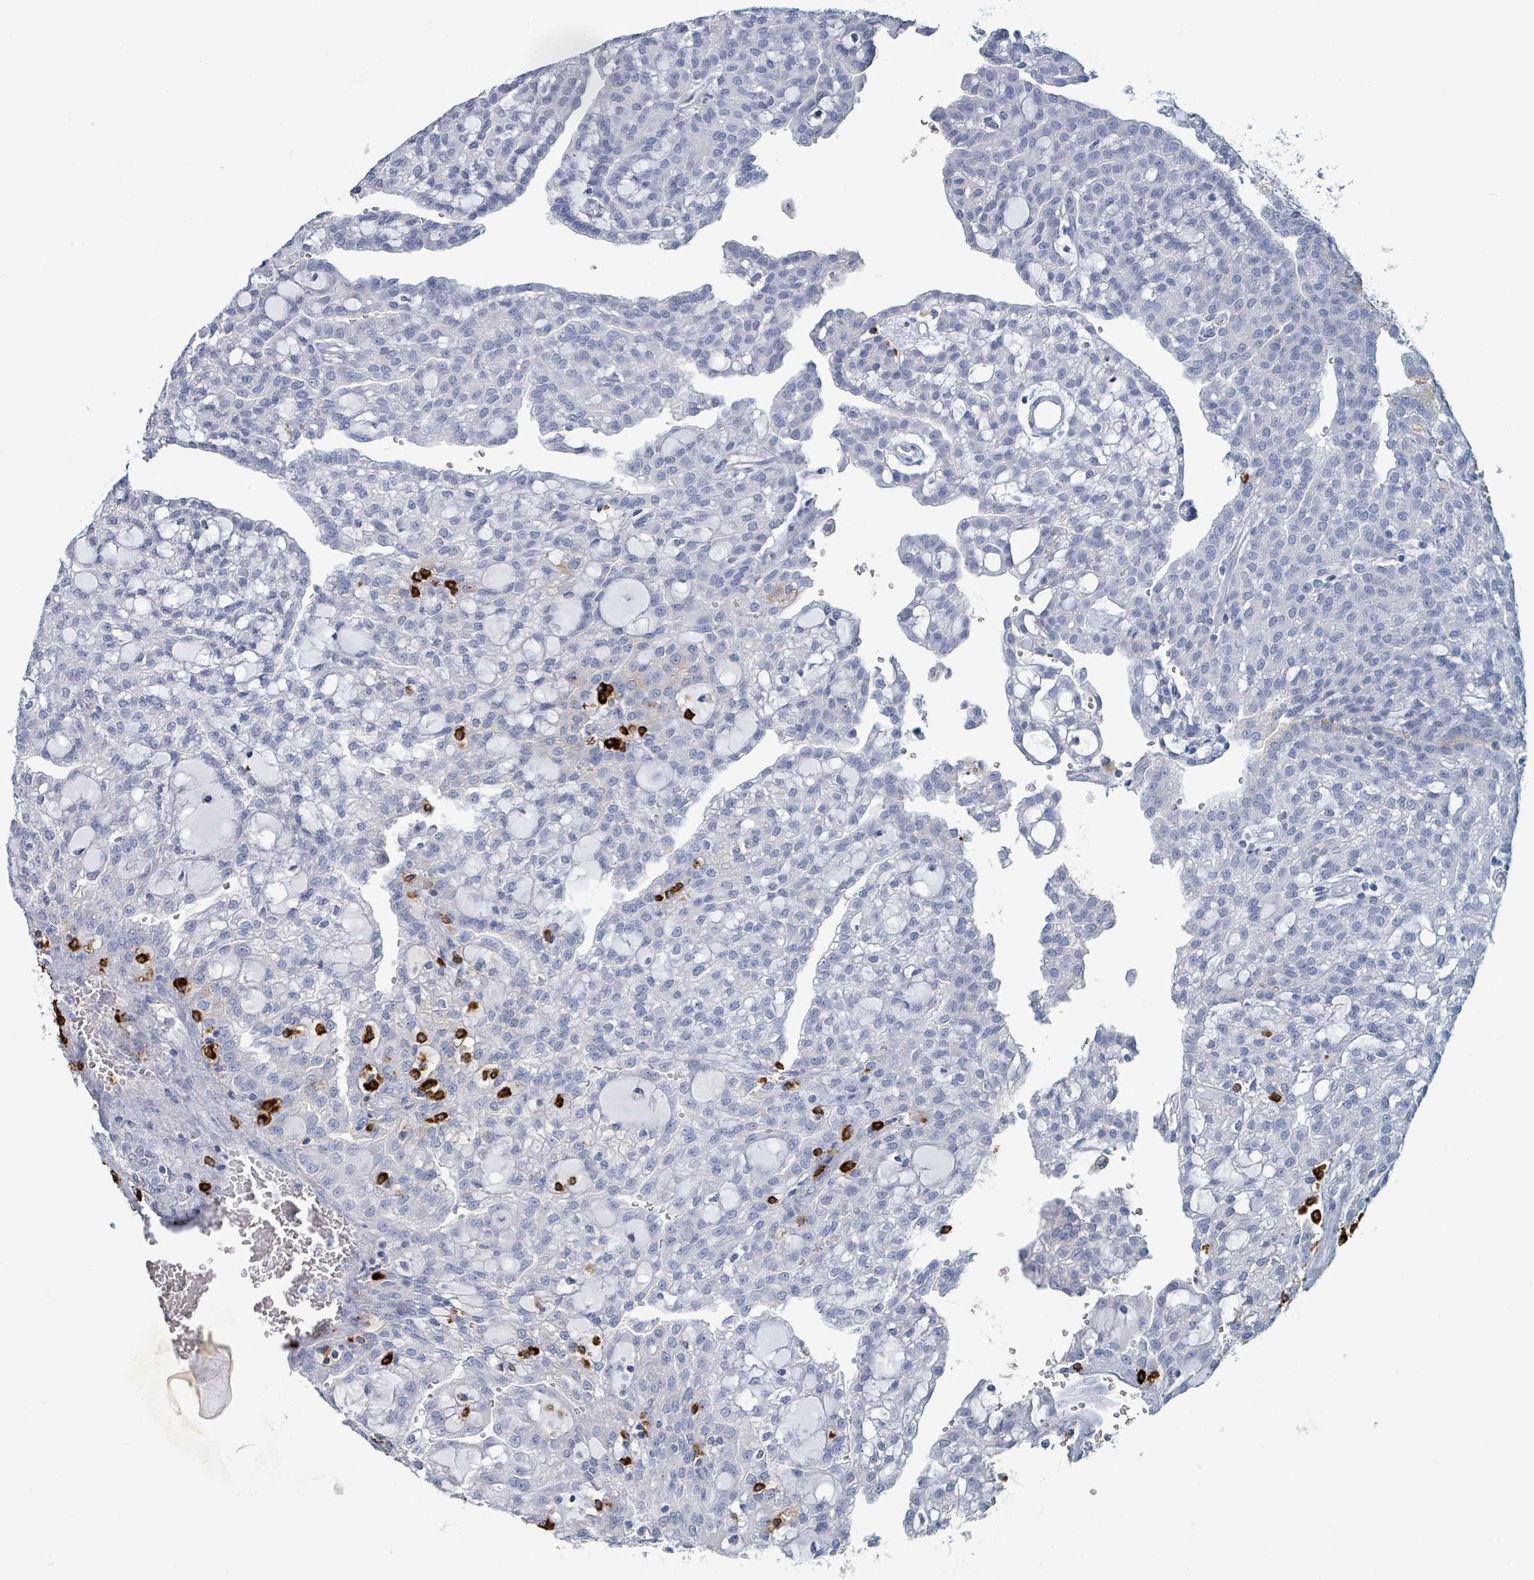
{"staining": {"intensity": "negative", "quantity": "none", "location": "none"}, "tissue": "renal cancer", "cell_type": "Tumor cells", "image_type": "cancer", "snomed": [{"axis": "morphology", "description": "Adenocarcinoma, NOS"}, {"axis": "topography", "description": "Kidney"}], "caption": "Immunohistochemistry image of neoplastic tissue: renal cancer stained with DAB (3,3'-diaminobenzidine) reveals no significant protein staining in tumor cells. The staining is performed using DAB brown chromogen with nuclei counter-stained in using hematoxylin.", "gene": "VPS13D", "patient": {"sex": "male", "age": 63}}